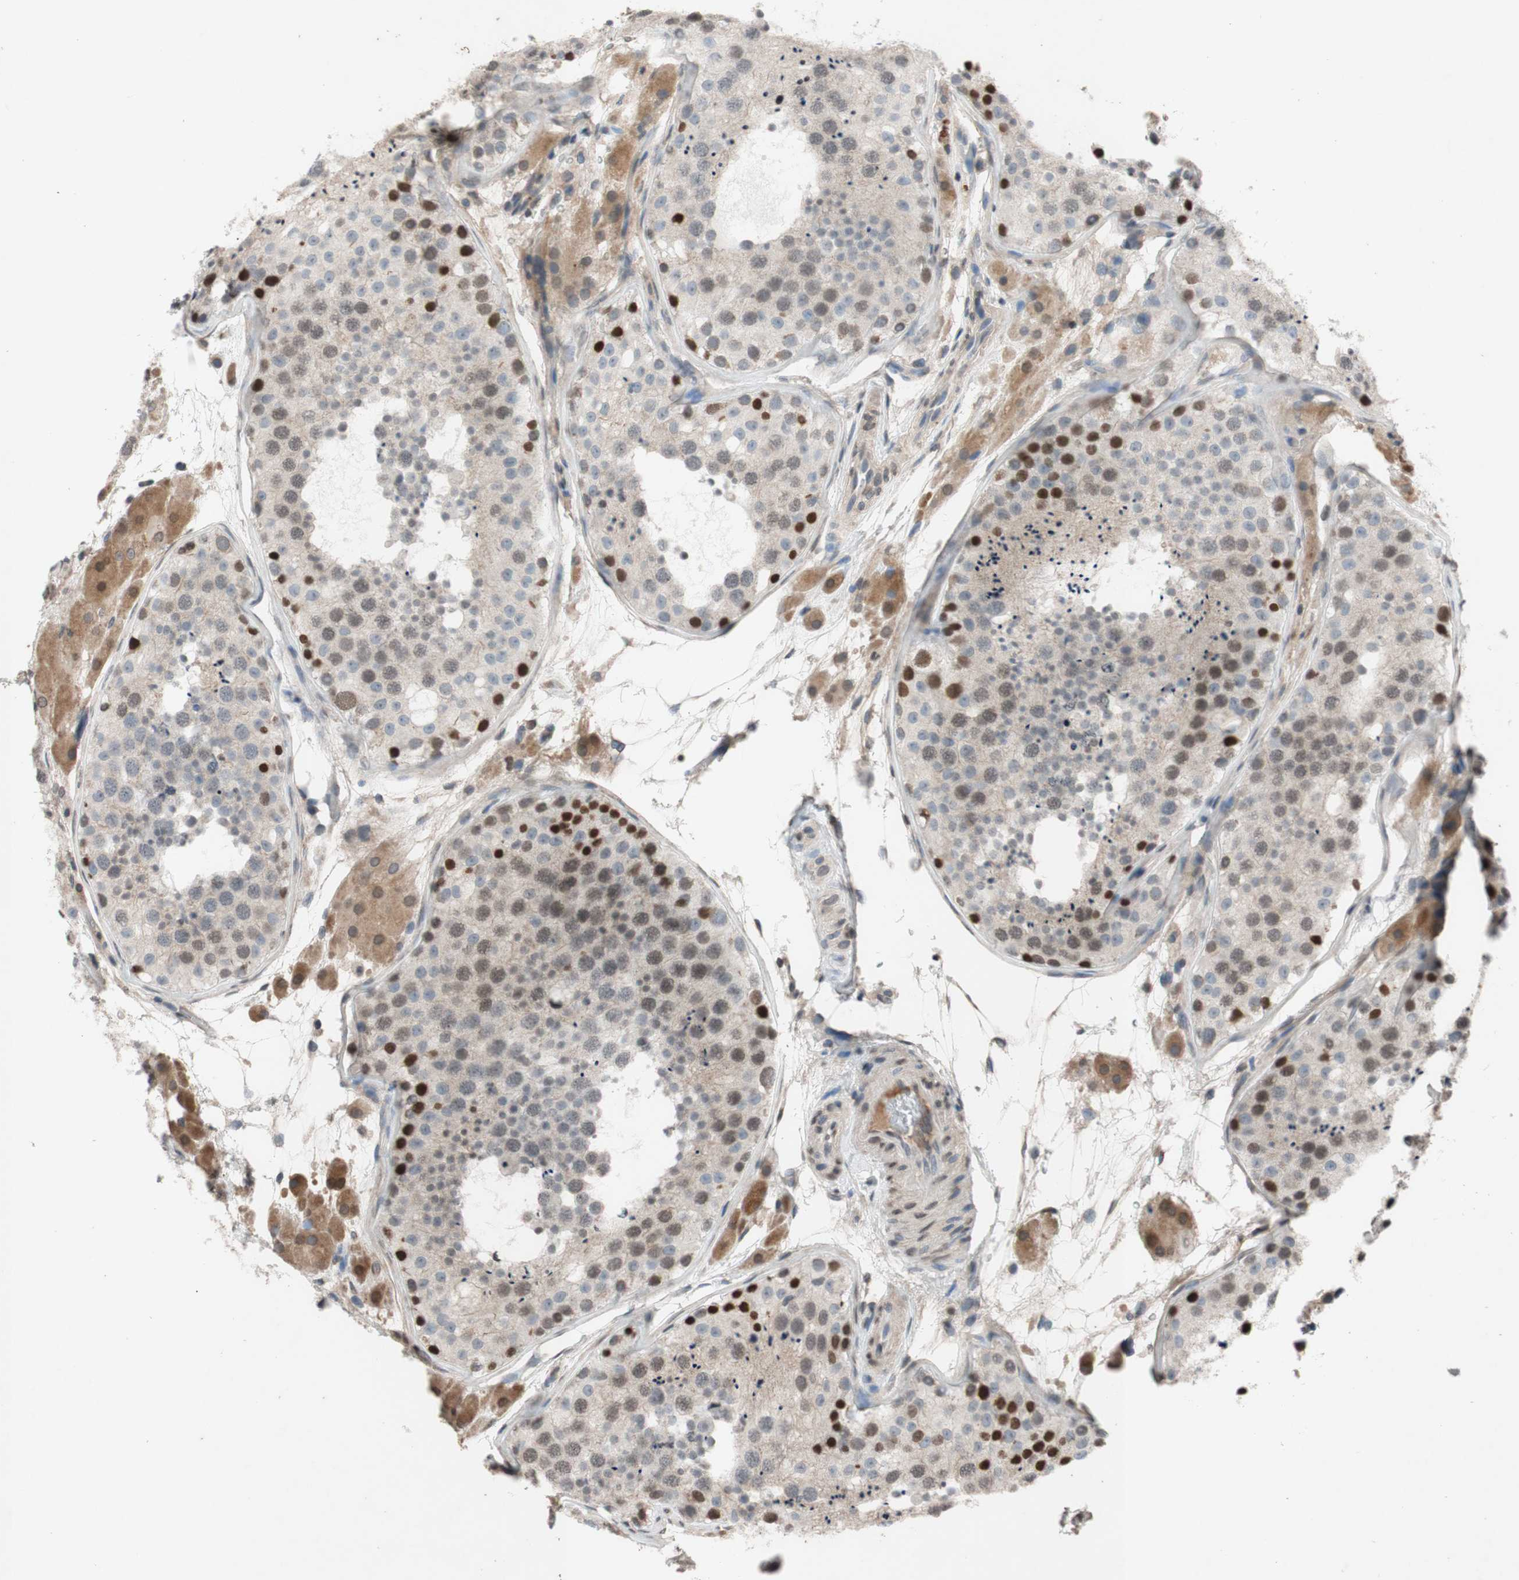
{"staining": {"intensity": "strong", "quantity": "<25%", "location": "nuclear"}, "tissue": "testis", "cell_type": "Cells in seminiferous ducts", "image_type": "normal", "snomed": [{"axis": "morphology", "description": "Normal tissue, NOS"}, {"axis": "topography", "description": "Testis"}], "caption": "Human testis stained with a brown dye demonstrates strong nuclear positive expression in approximately <25% of cells in seminiferous ducts.", "gene": "MCM6", "patient": {"sex": "male", "age": 26}}